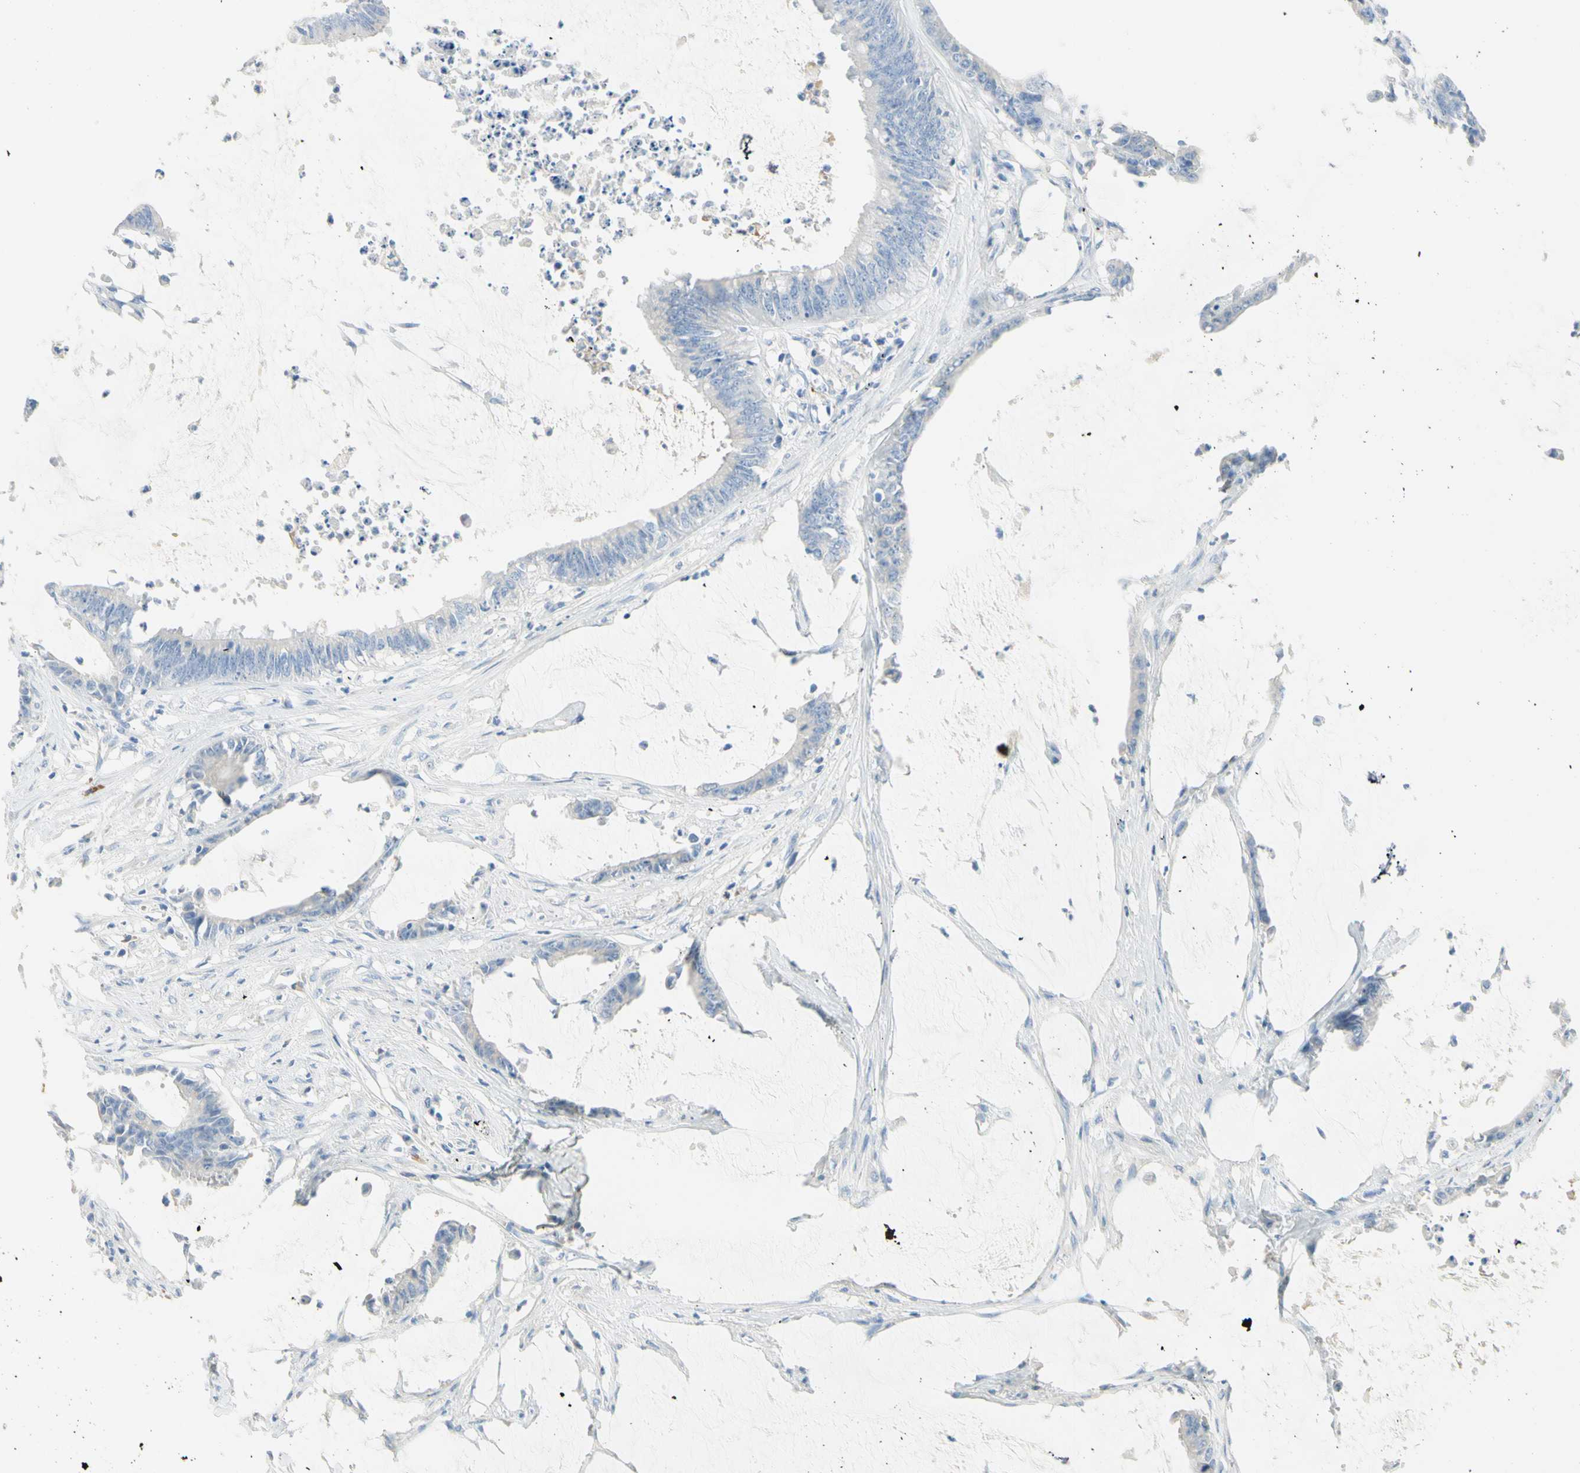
{"staining": {"intensity": "negative", "quantity": "none", "location": "none"}, "tissue": "colorectal cancer", "cell_type": "Tumor cells", "image_type": "cancer", "snomed": [{"axis": "morphology", "description": "Adenocarcinoma, NOS"}, {"axis": "topography", "description": "Rectum"}], "caption": "Colorectal cancer (adenocarcinoma) was stained to show a protein in brown. There is no significant expression in tumor cells. (DAB (3,3'-diaminobenzidine) immunohistochemistry visualized using brightfield microscopy, high magnification).", "gene": "IL6ST", "patient": {"sex": "female", "age": 66}}